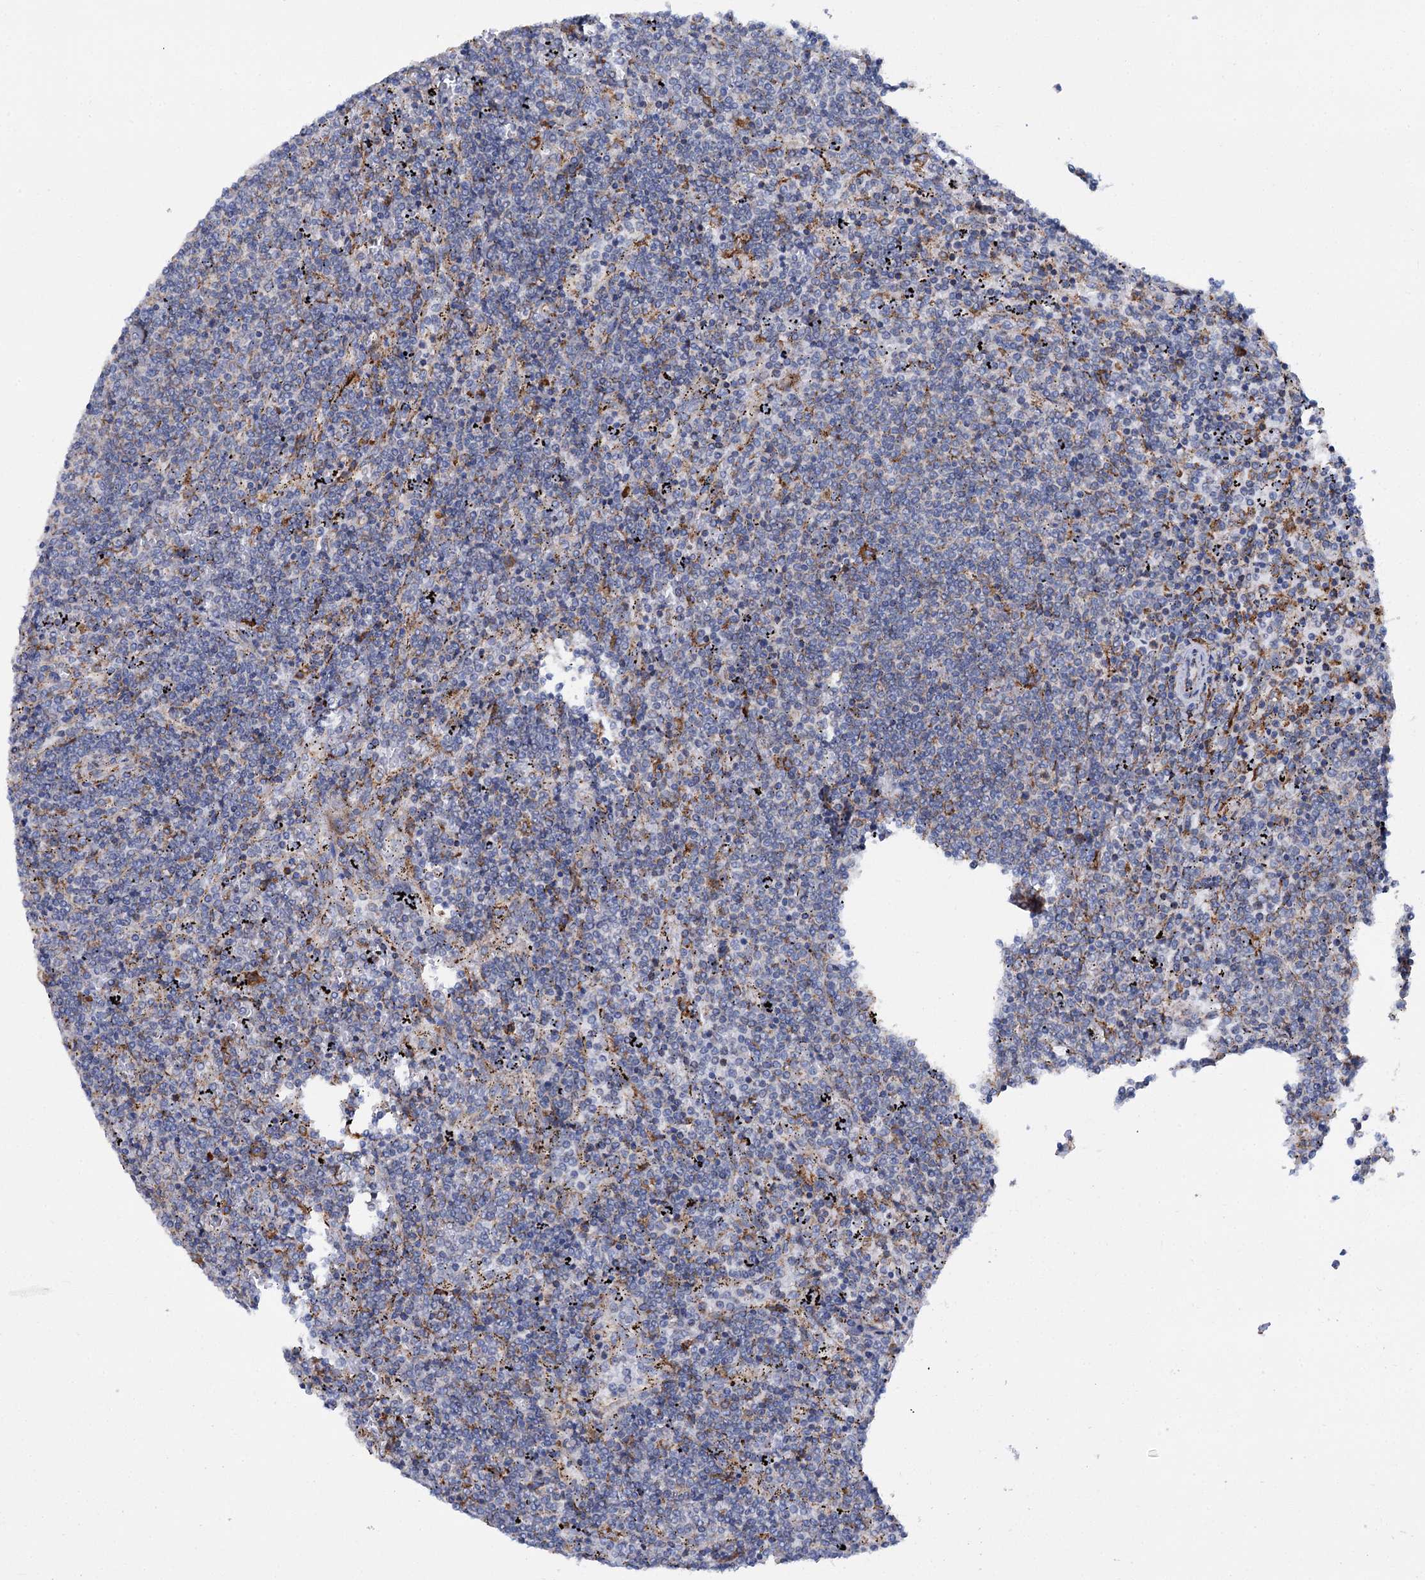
{"staining": {"intensity": "negative", "quantity": "none", "location": "none"}, "tissue": "lymphoma", "cell_type": "Tumor cells", "image_type": "cancer", "snomed": [{"axis": "morphology", "description": "Malignant lymphoma, non-Hodgkin's type, Low grade"}, {"axis": "topography", "description": "Spleen"}], "caption": "An image of human lymphoma is negative for staining in tumor cells.", "gene": "SHE", "patient": {"sex": "female", "age": 50}}